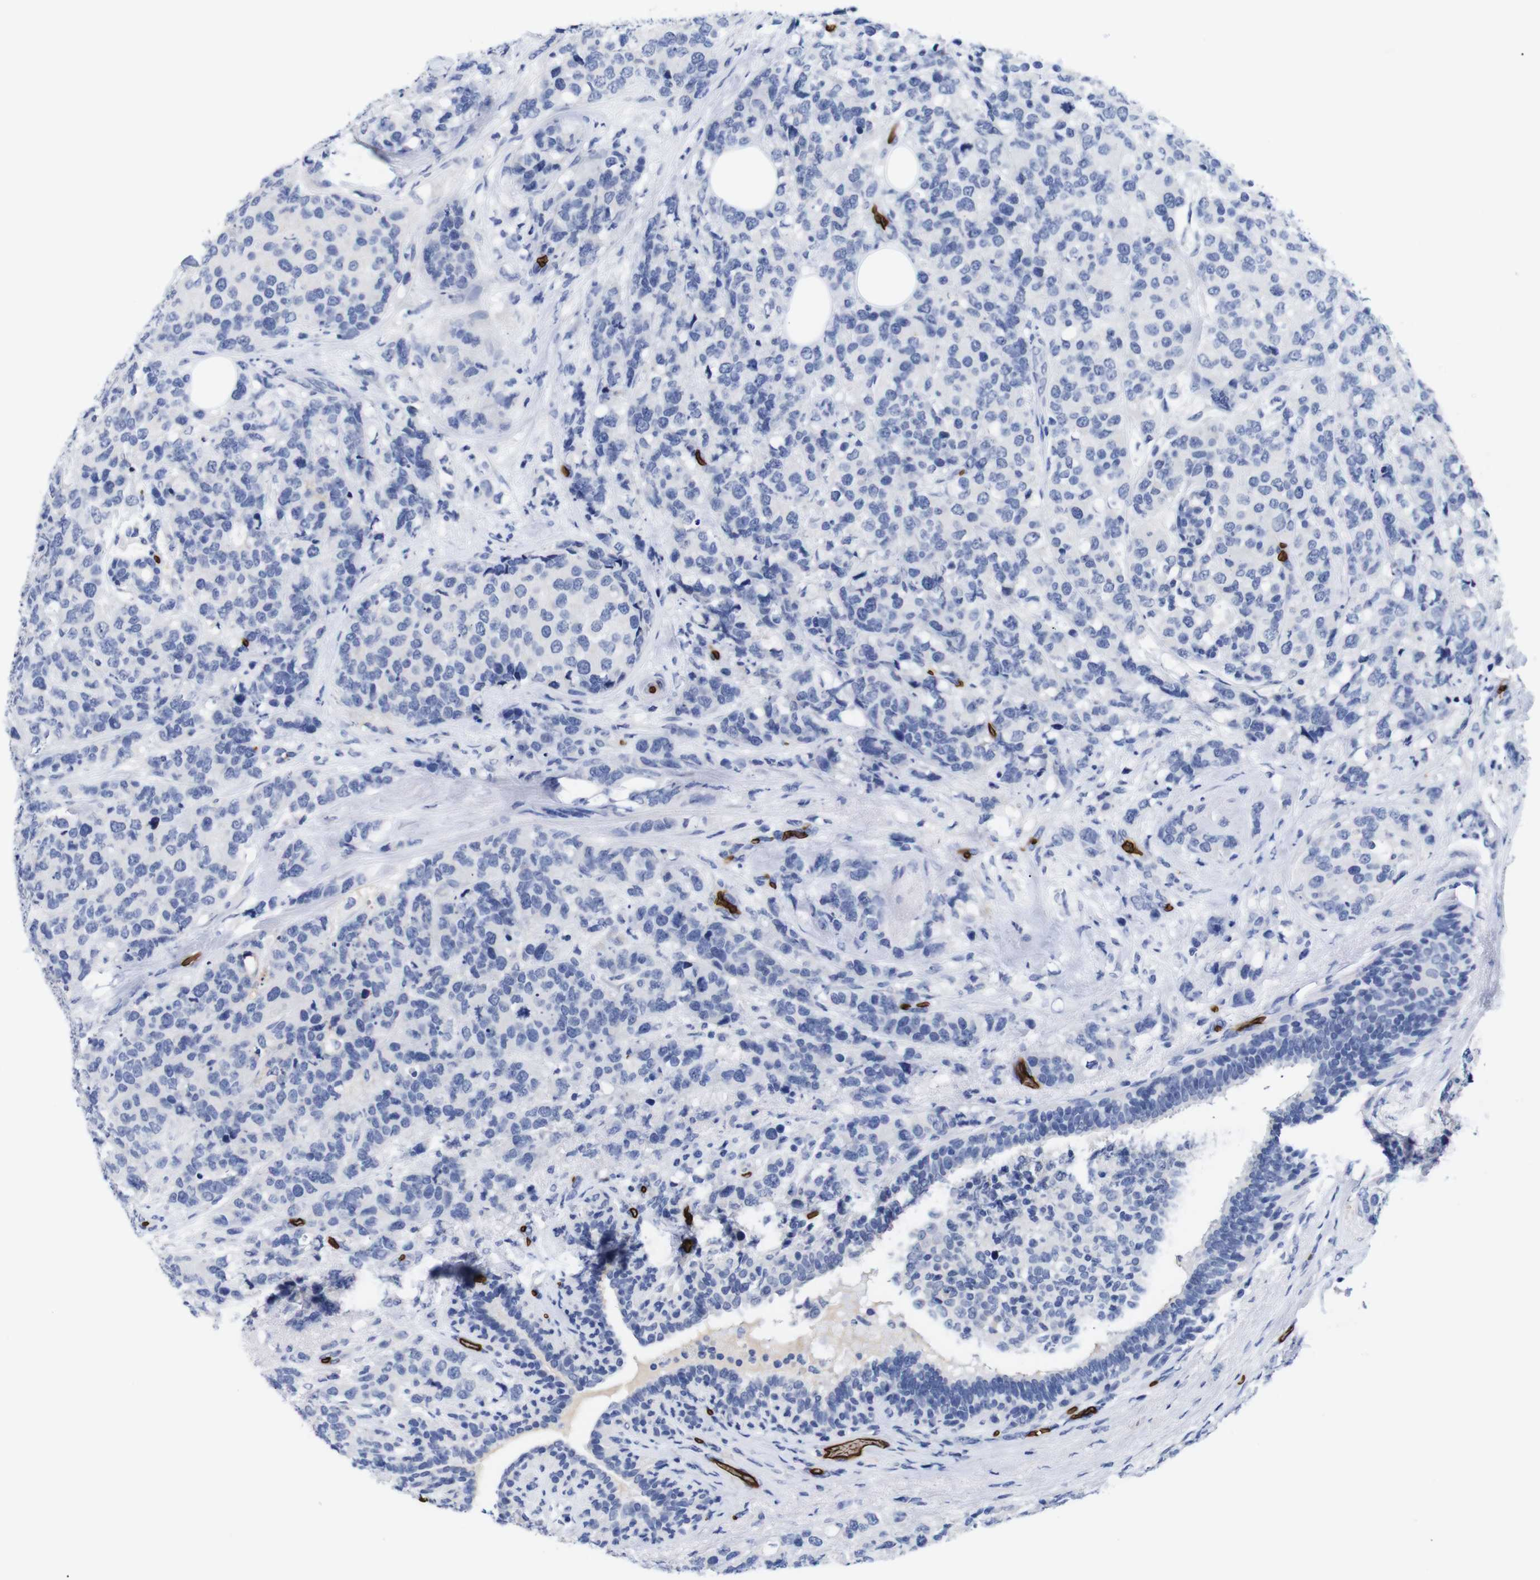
{"staining": {"intensity": "negative", "quantity": "none", "location": "none"}, "tissue": "breast cancer", "cell_type": "Tumor cells", "image_type": "cancer", "snomed": [{"axis": "morphology", "description": "Lobular carcinoma"}, {"axis": "topography", "description": "Breast"}], "caption": "There is no significant staining in tumor cells of breast lobular carcinoma.", "gene": "S1PR2", "patient": {"sex": "female", "age": 59}}